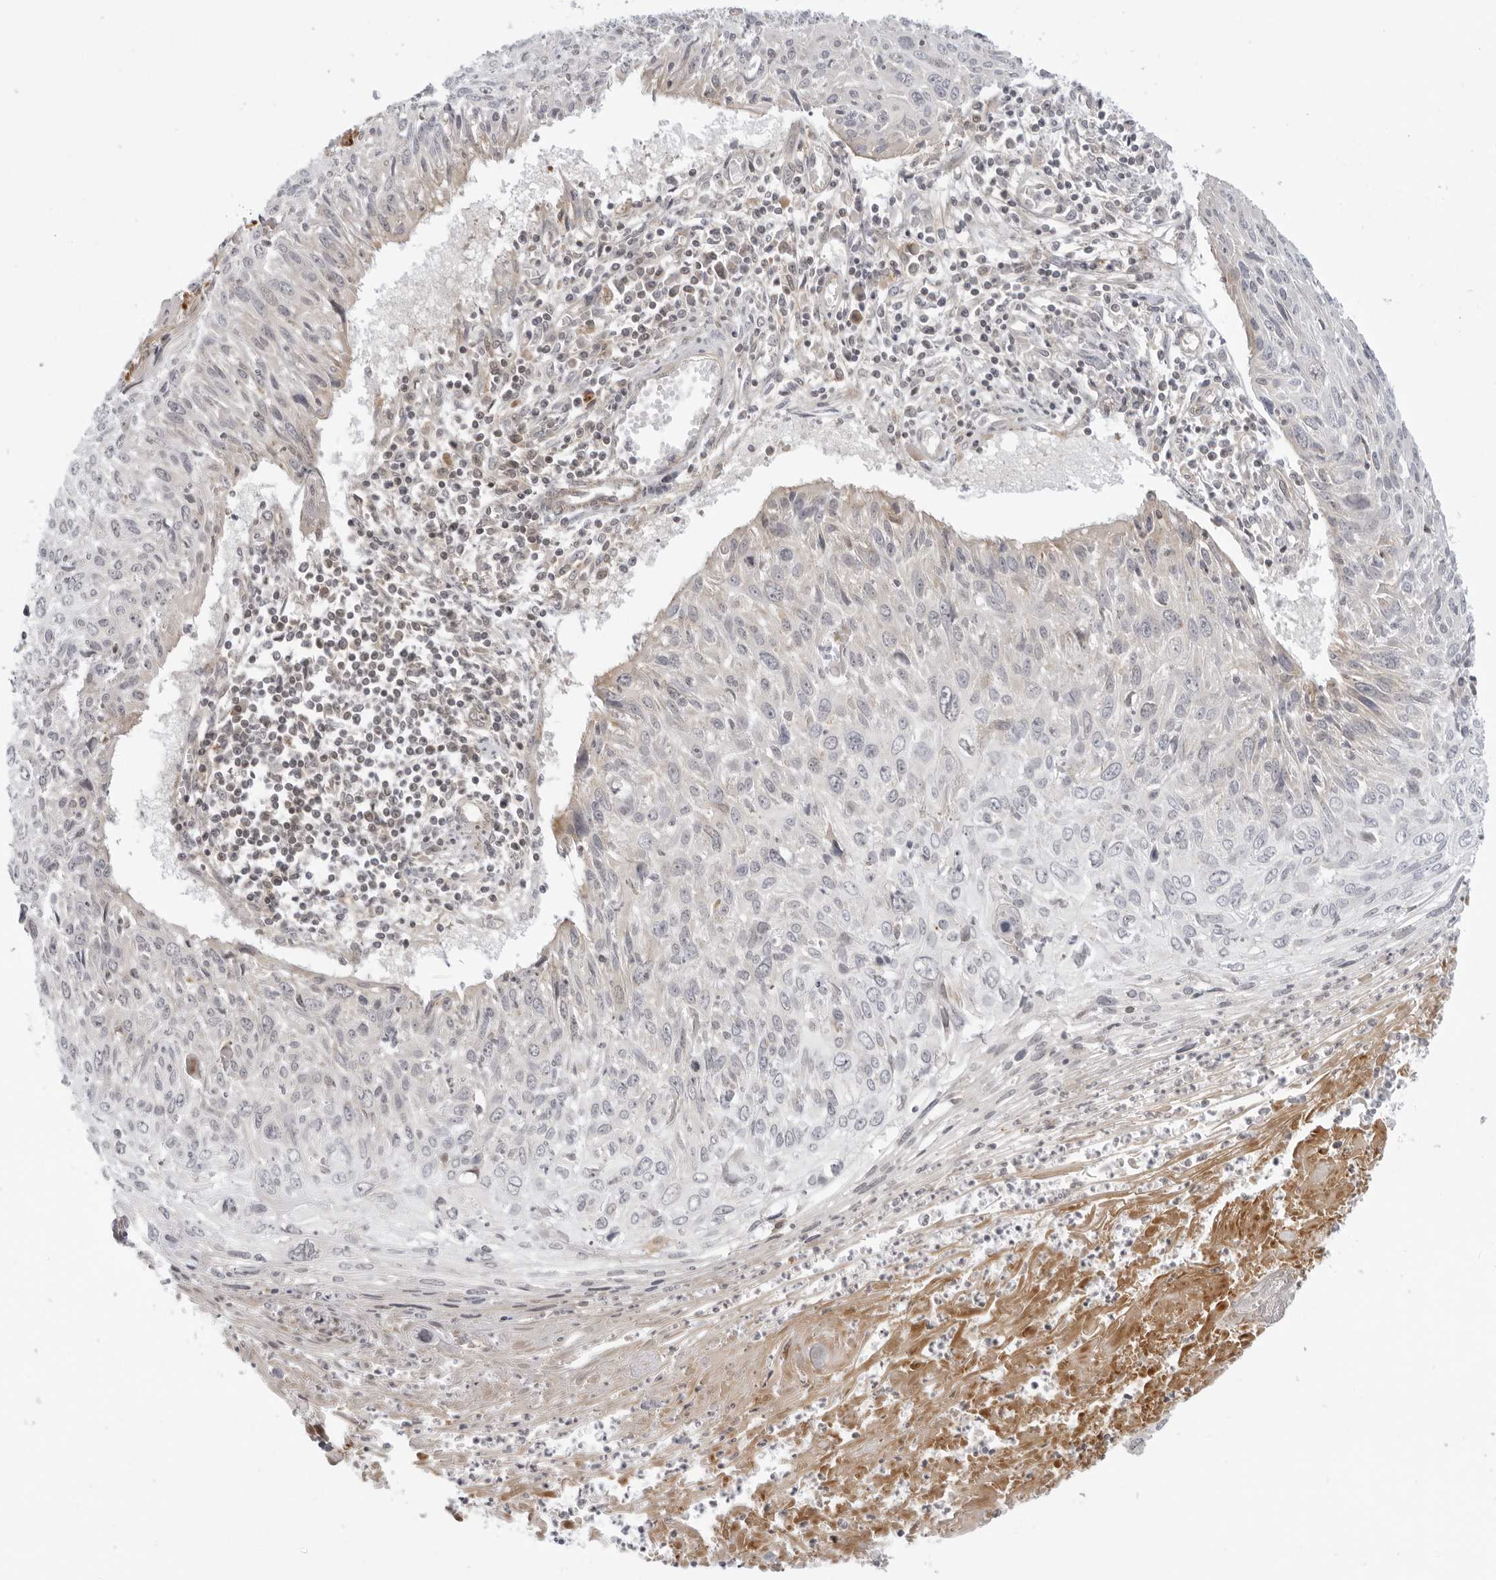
{"staining": {"intensity": "negative", "quantity": "none", "location": "none"}, "tissue": "cervical cancer", "cell_type": "Tumor cells", "image_type": "cancer", "snomed": [{"axis": "morphology", "description": "Squamous cell carcinoma, NOS"}, {"axis": "topography", "description": "Cervix"}], "caption": "IHC histopathology image of neoplastic tissue: squamous cell carcinoma (cervical) stained with DAB exhibits no significant protein positivity in tumor cells.", "gene": "SUGCT", "patient": {"sex": "female", "age": 51}}